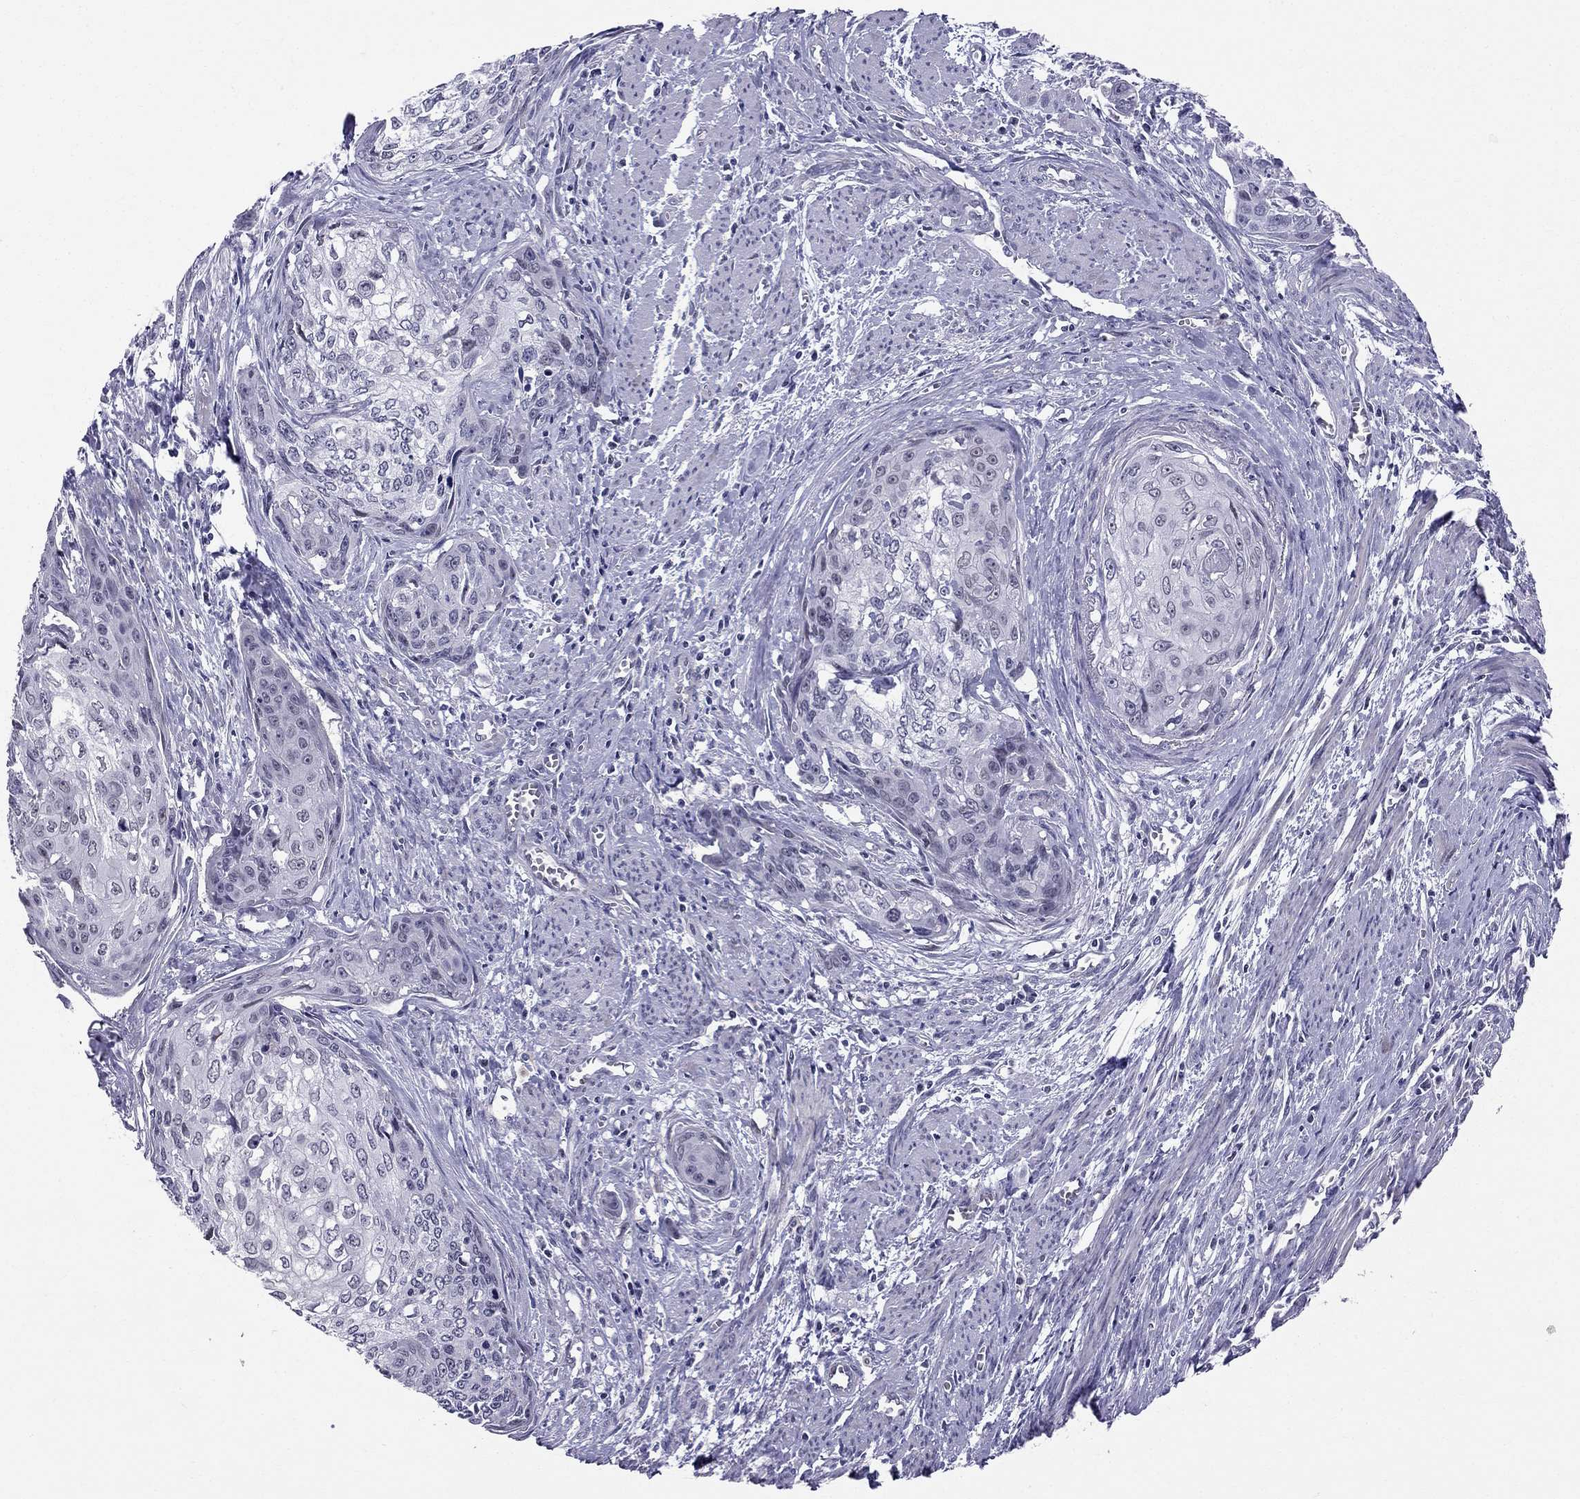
{"staining": {"intensity": "negative", "quantity": "none", "location": "none"}, "tissue": "cervical cancer", "cell_type": "Tumor cells", "image_type": "cancer", "snomed": [{"axis": "morphology", "description": "Squamous cell carcinoma, NOS"}, {"axis": "topography", "description": "Cervix"}], "caption": "High power microscopy histopathology image of an immunohistochemistry micrograph of squamous cell carcinoma (cervical), revealing no significant expression in tumor cells. The staining was performed using DAB to visualize the protein expression in brown, while the nuclei were stained in blue with hematoxylin (Magnification: 20x).", "gene": "BAG5", "patient": {"sex": "female", "age": 58}}